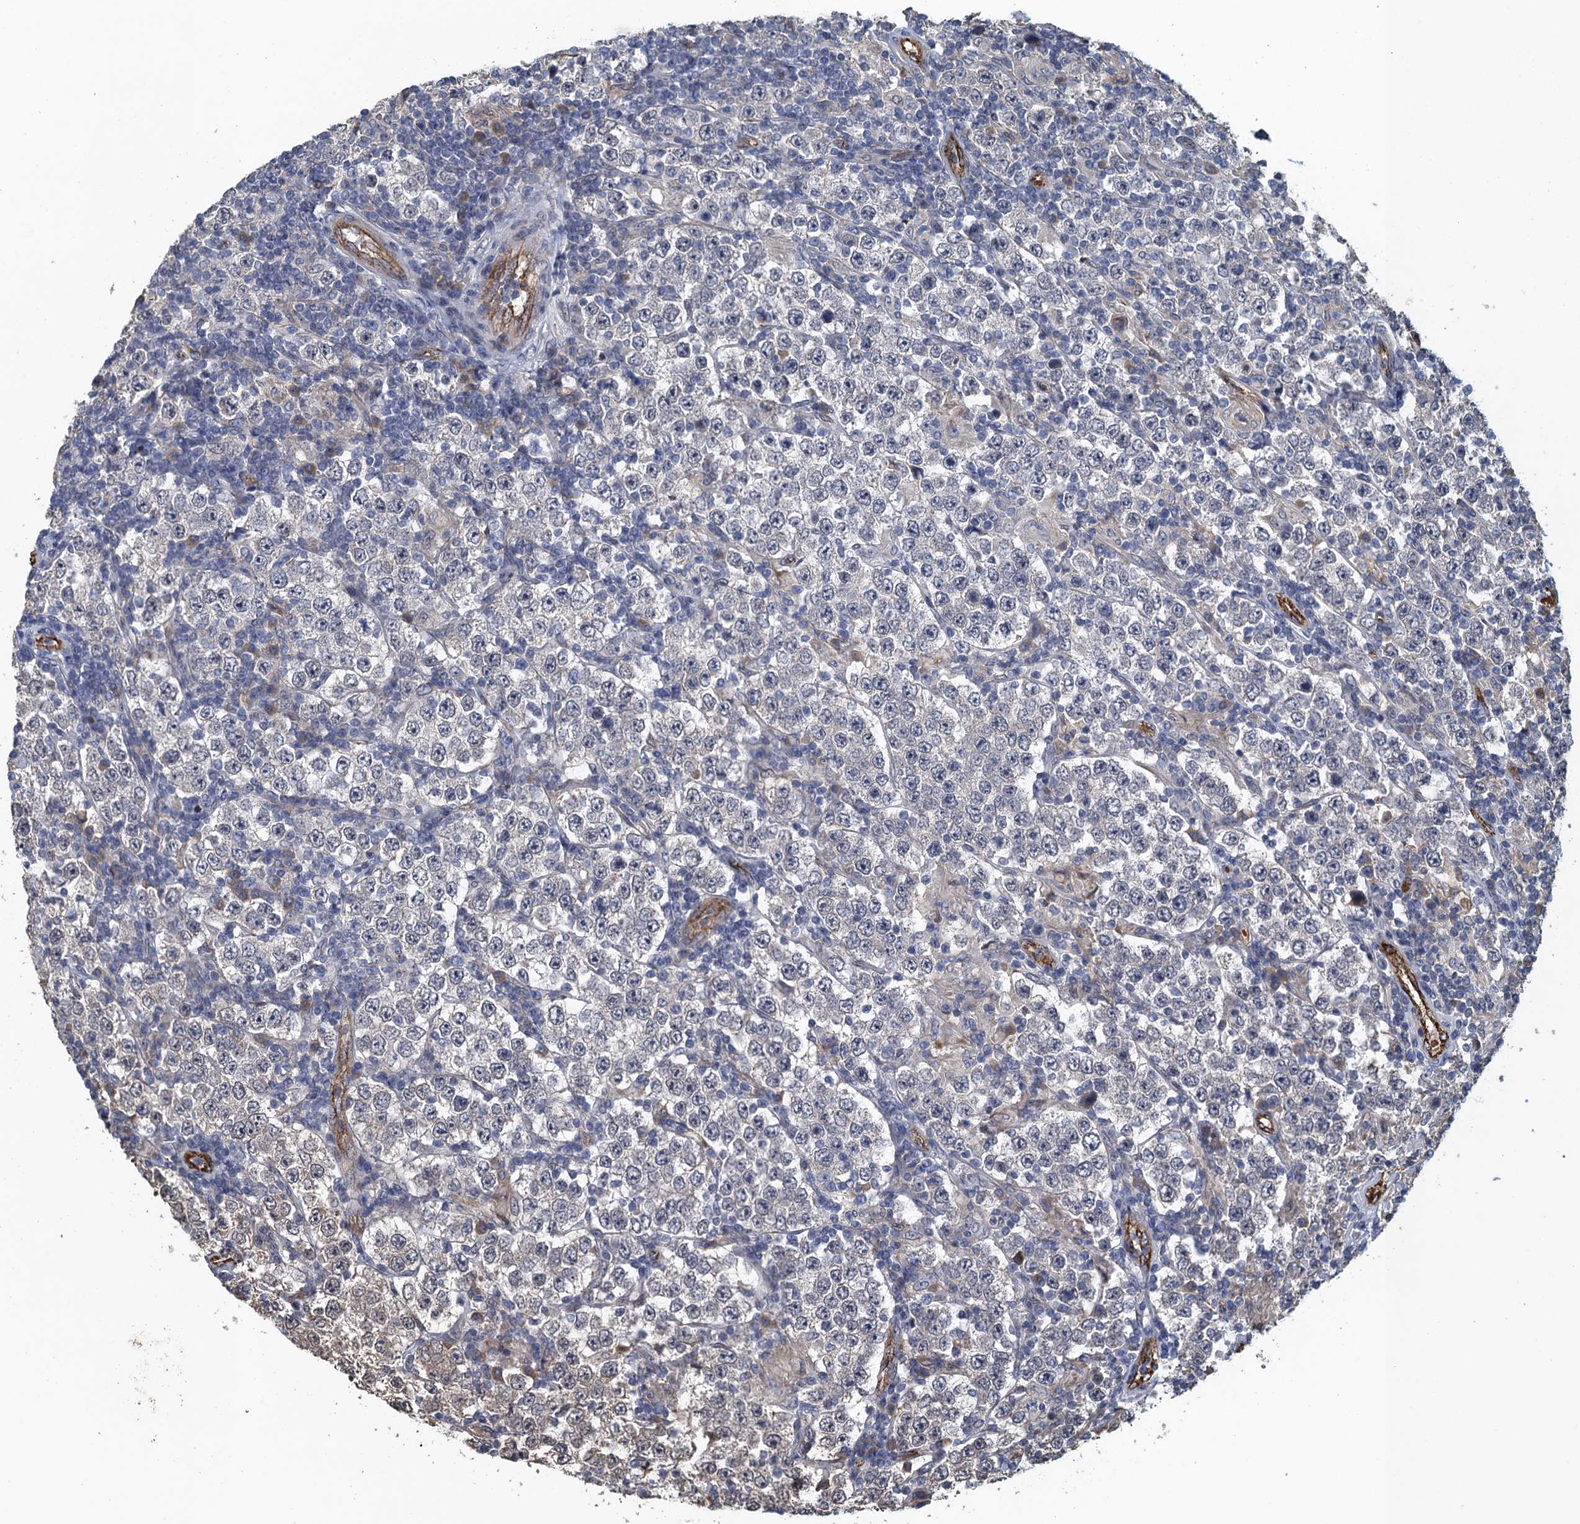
{"staining": {"intensity": "negative", "quantity": "none", "location": "none"}, "tissue": "testis cancer", "cell_type": "Tumor cells", "image_type": "cancer", "snomed": [{"axis": "morphology", "description": "Normal tissue, NOS"}, {"axis": "morphology", "description": "Urothelial carcinoma, High grade"}, {"axis": "morphology", "description": "Seminoma, NOS"}, {"axis": "morphology", "description": "Carcinoma, Embryonal, NOS"}, {"axis": "topography", "description": "Urinary bladder"}, {"axis": "topography", "description": "Testis"}], "caption": "Protein analysis of testis urothelial carcinoma (high-grade) exhibits no significant staining in tumor cells.", "gene": "ACSBG1", "patient": {"sex": "male", "age": 41}}